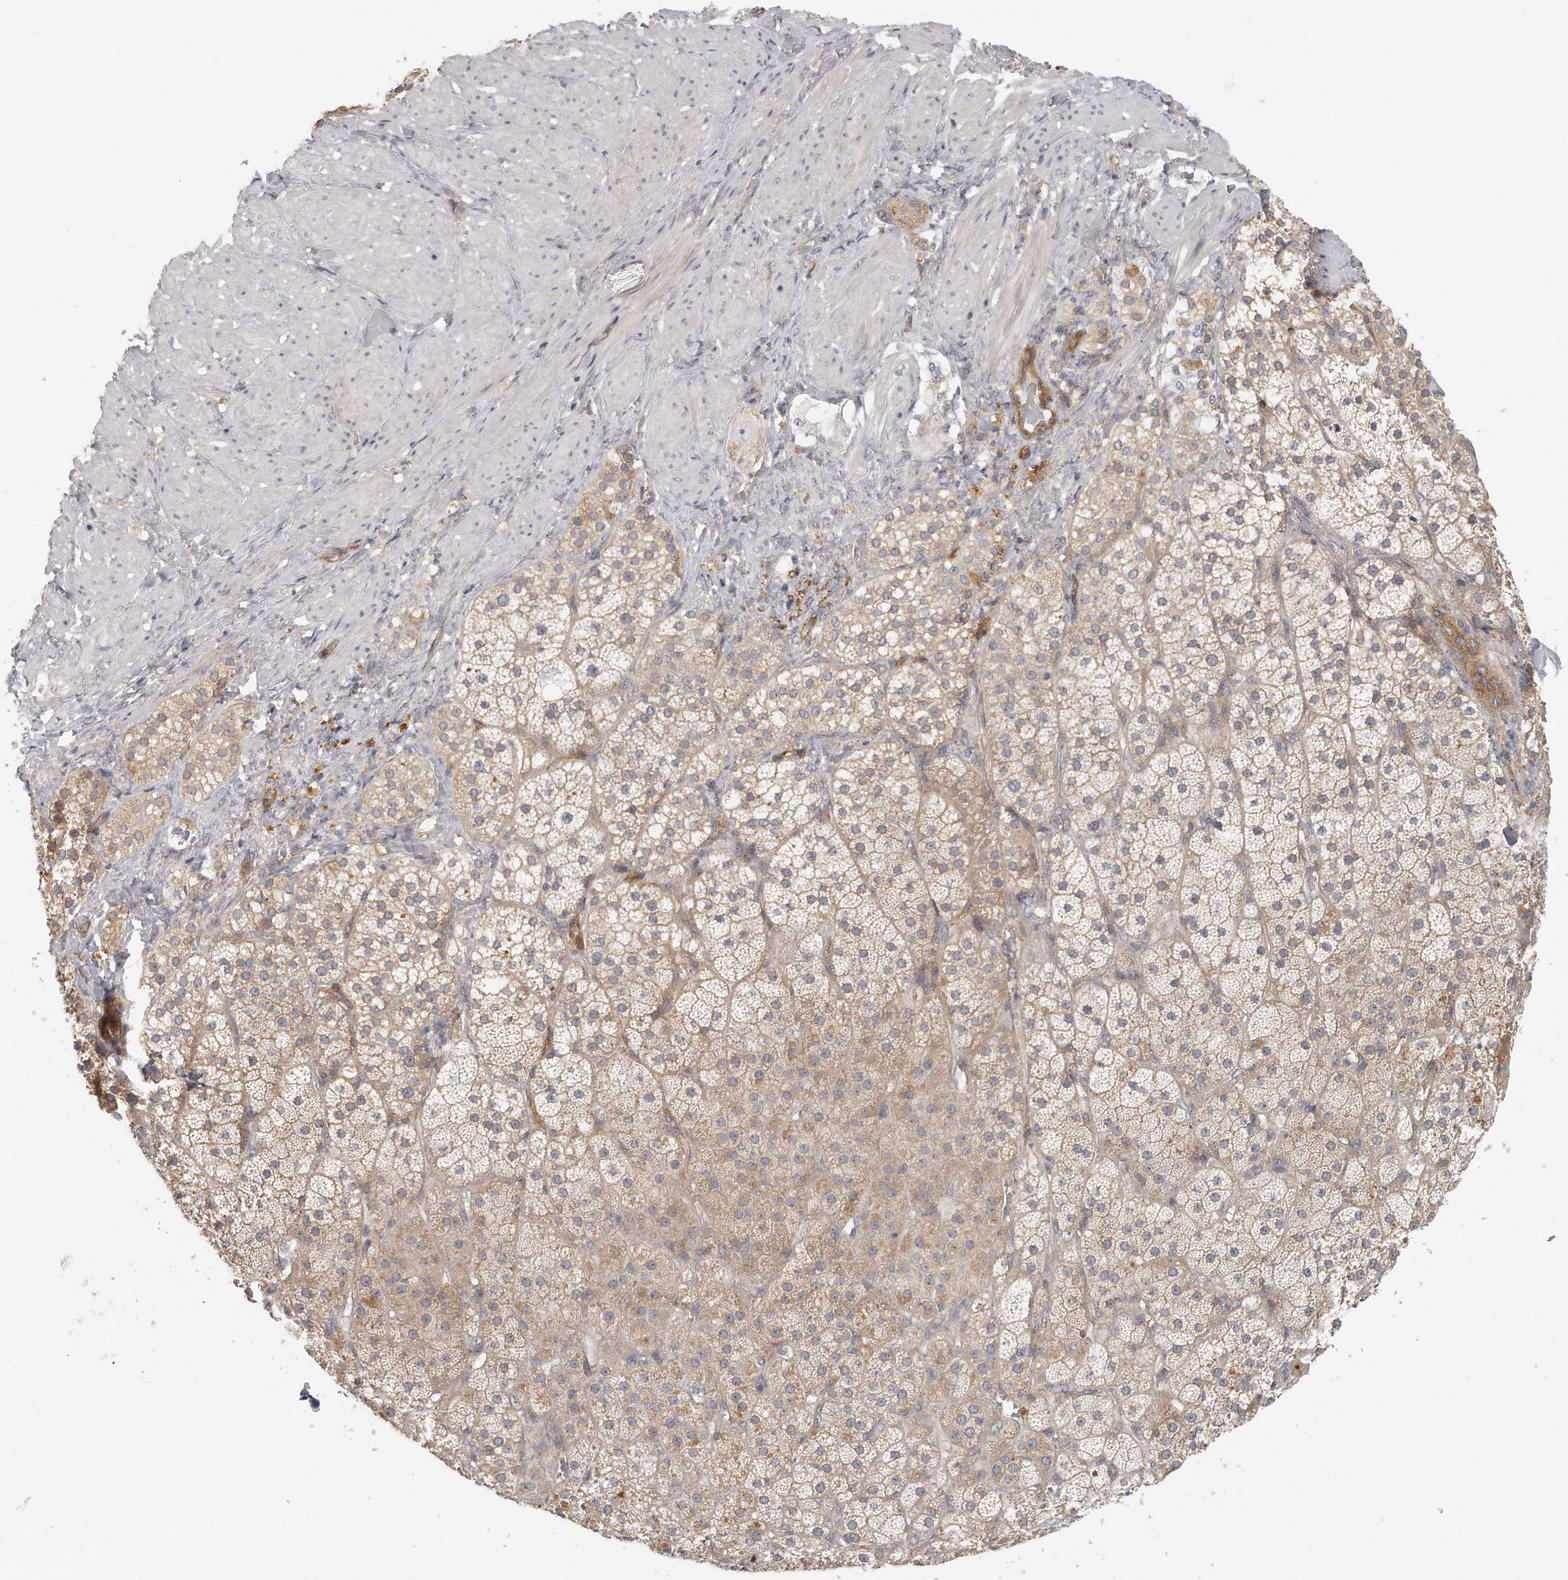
{"staining": {"intensity": "weak", "quantity": ">75%", "location": "cytoplasmic/membranous"}, "tissue": "adrenal gland", "cell_type": "Glandular cells", "image_type": "normal", "snomed": [{"axis": "morphology", "description": "Normal tissue, NOS"}, {"axis": "topography", "description": "Adrenal gland"}], "caption": "This is a micrograph of immunohistochemistry (IHC) staining of unremarkable adrenal gland, which shows weak staining in the cytoplasmic/membranous of glandular cells.", "gene": "MTERF4", "patient": {"sex": "male", "age": 57}}